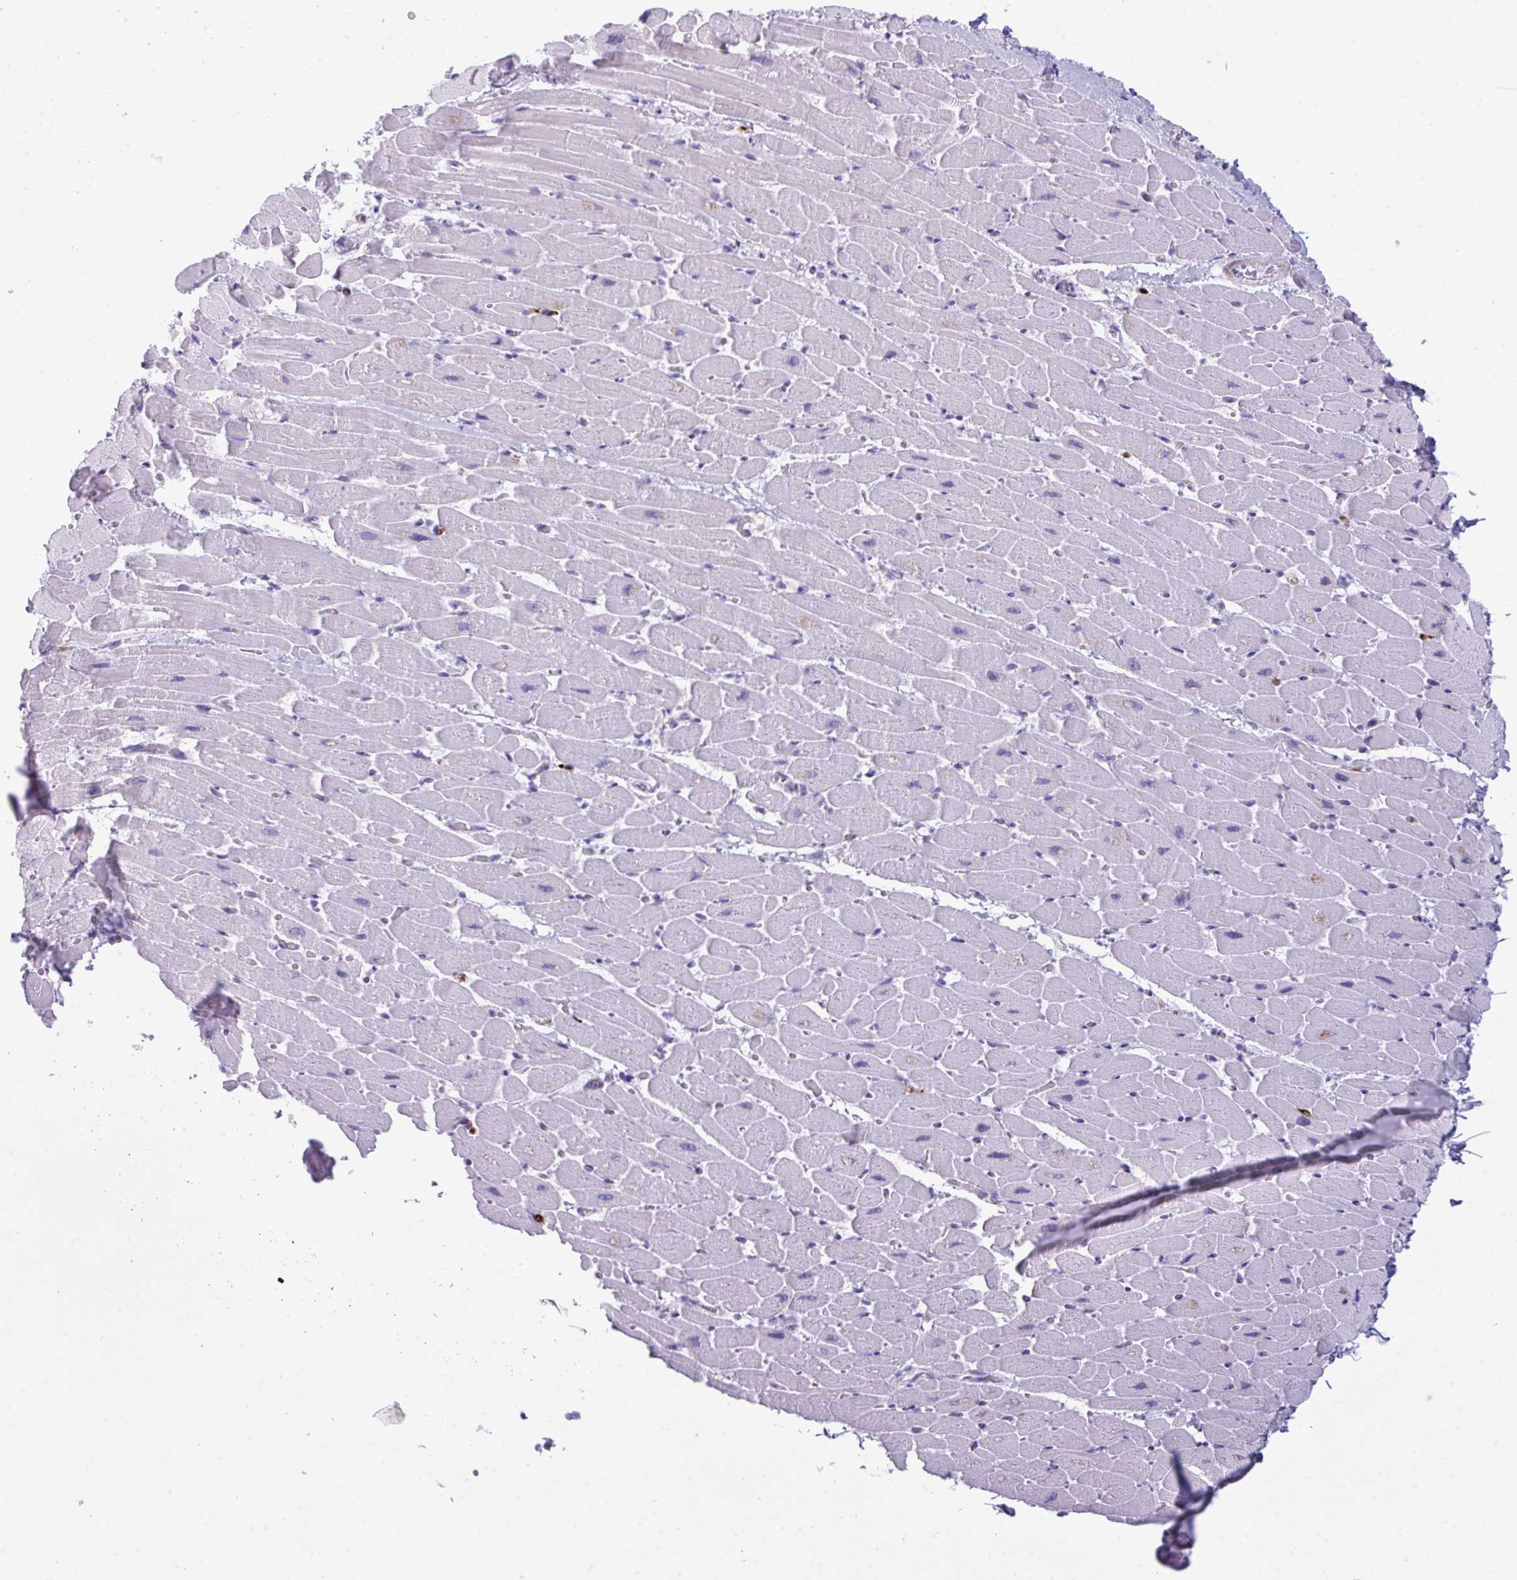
{"staining": {"intensity": "negative", "quantity": "none", "location": "none"}, "tissue": "heart muscle", "cell_type": "Cardiomyocytes", "image_type": "normal", "snomed": [{"axis": "morphology", "description": "Normal tissue, NOS"}, {"axis": "topography", "description": "Heart"}], "caption": "Photomicrograph shows no significant protein staining in cardiomyocytes of normal heart muscle. (Brightfield microscopy of DAB (3,3'-diaminobenzidine) immunohistochemistry (IHC) at high magnification).", "gene": "ARHGAP42", "patient": {"sex": "male", "age": 37}}